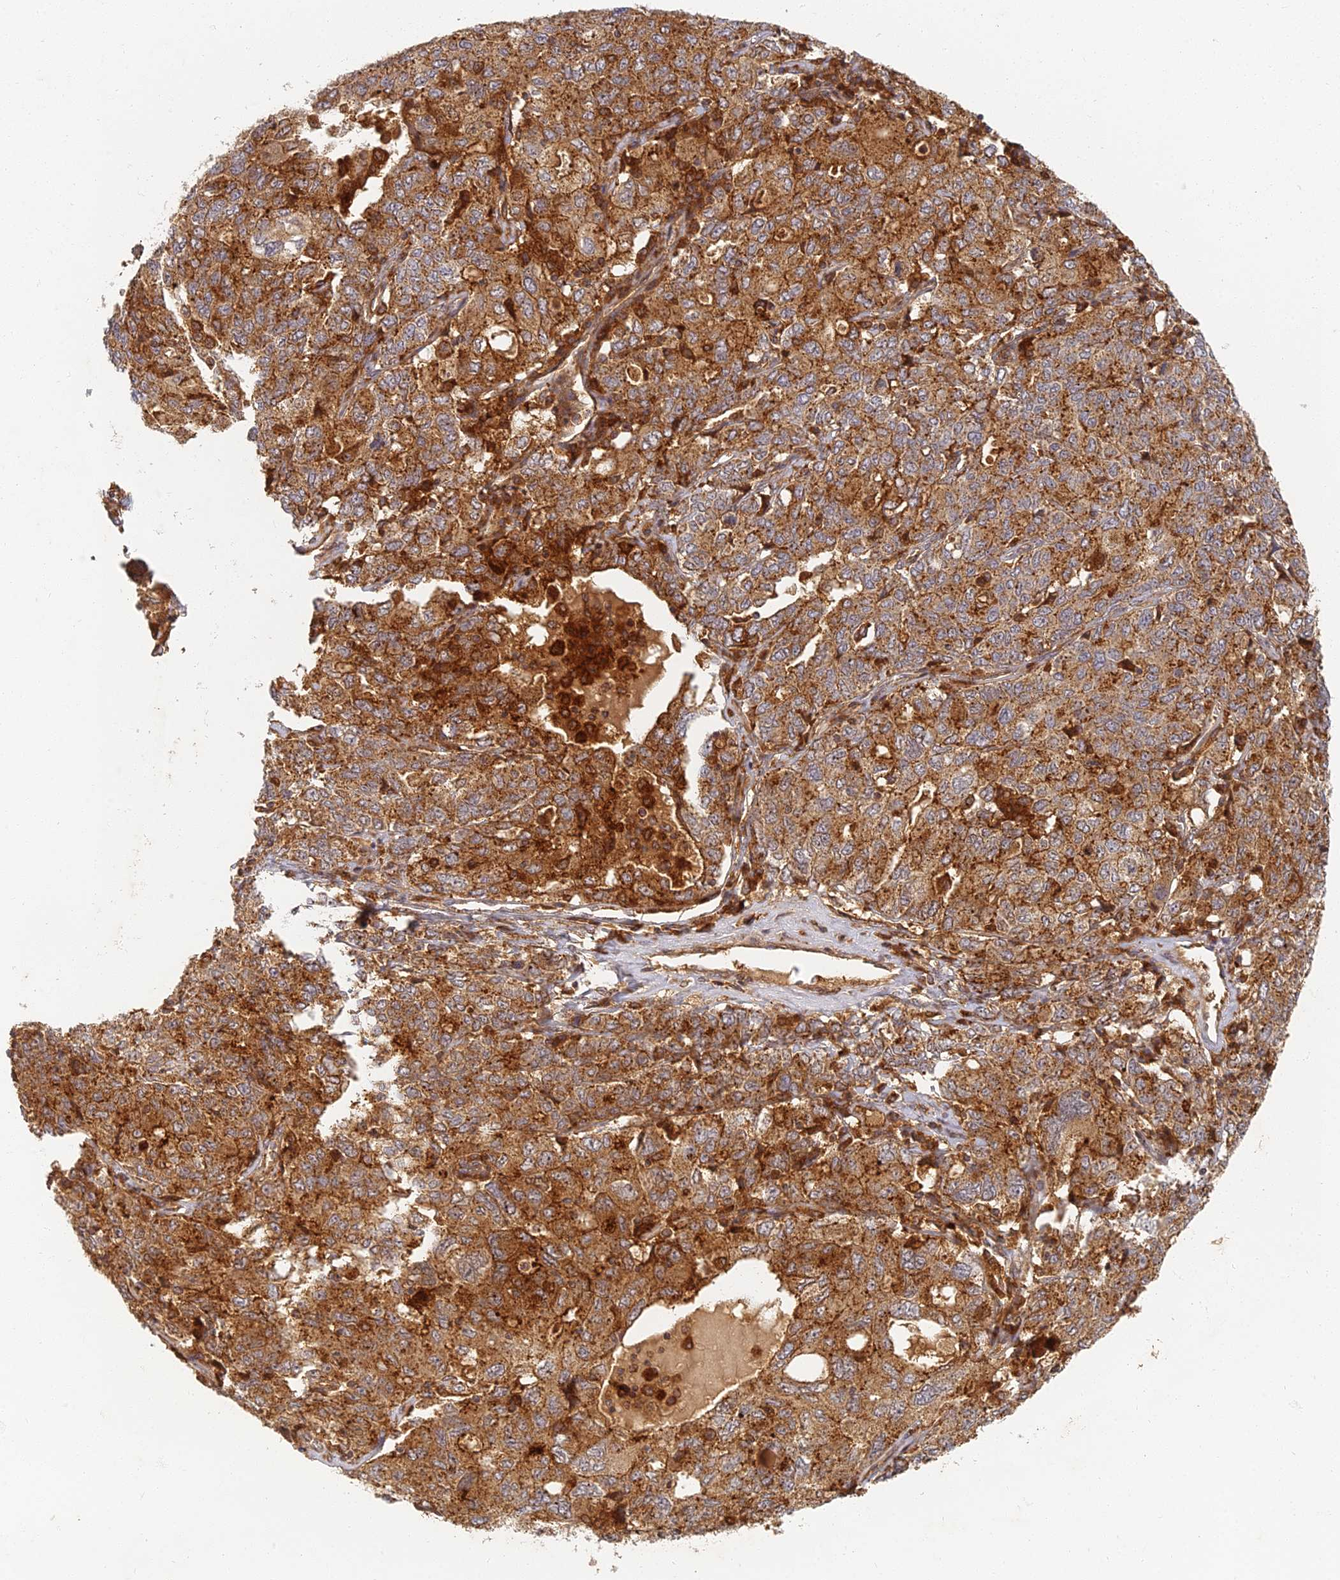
{"staining": {"intensity": "strong", "quantity": ">75%", "location": "cytoplasmic/membranous"}, "tissue": "ovarian cancer", "cell_type": "Tumor cells", "image_type": "cancer", "snomed": [{"axis": "morphology", "description": "Carcinoma, endometroid"}, {"axis": "topography", "description": "Ovary"}], "caption": "Endometroid carcinoma (ovarian) stained with a brown dye demonstrates strong cytoplasmic/membranous positive expression in approximately >75% of tumor cells.", "gene": "INO80D", "patient": {"sex": "female", "age": 62}}